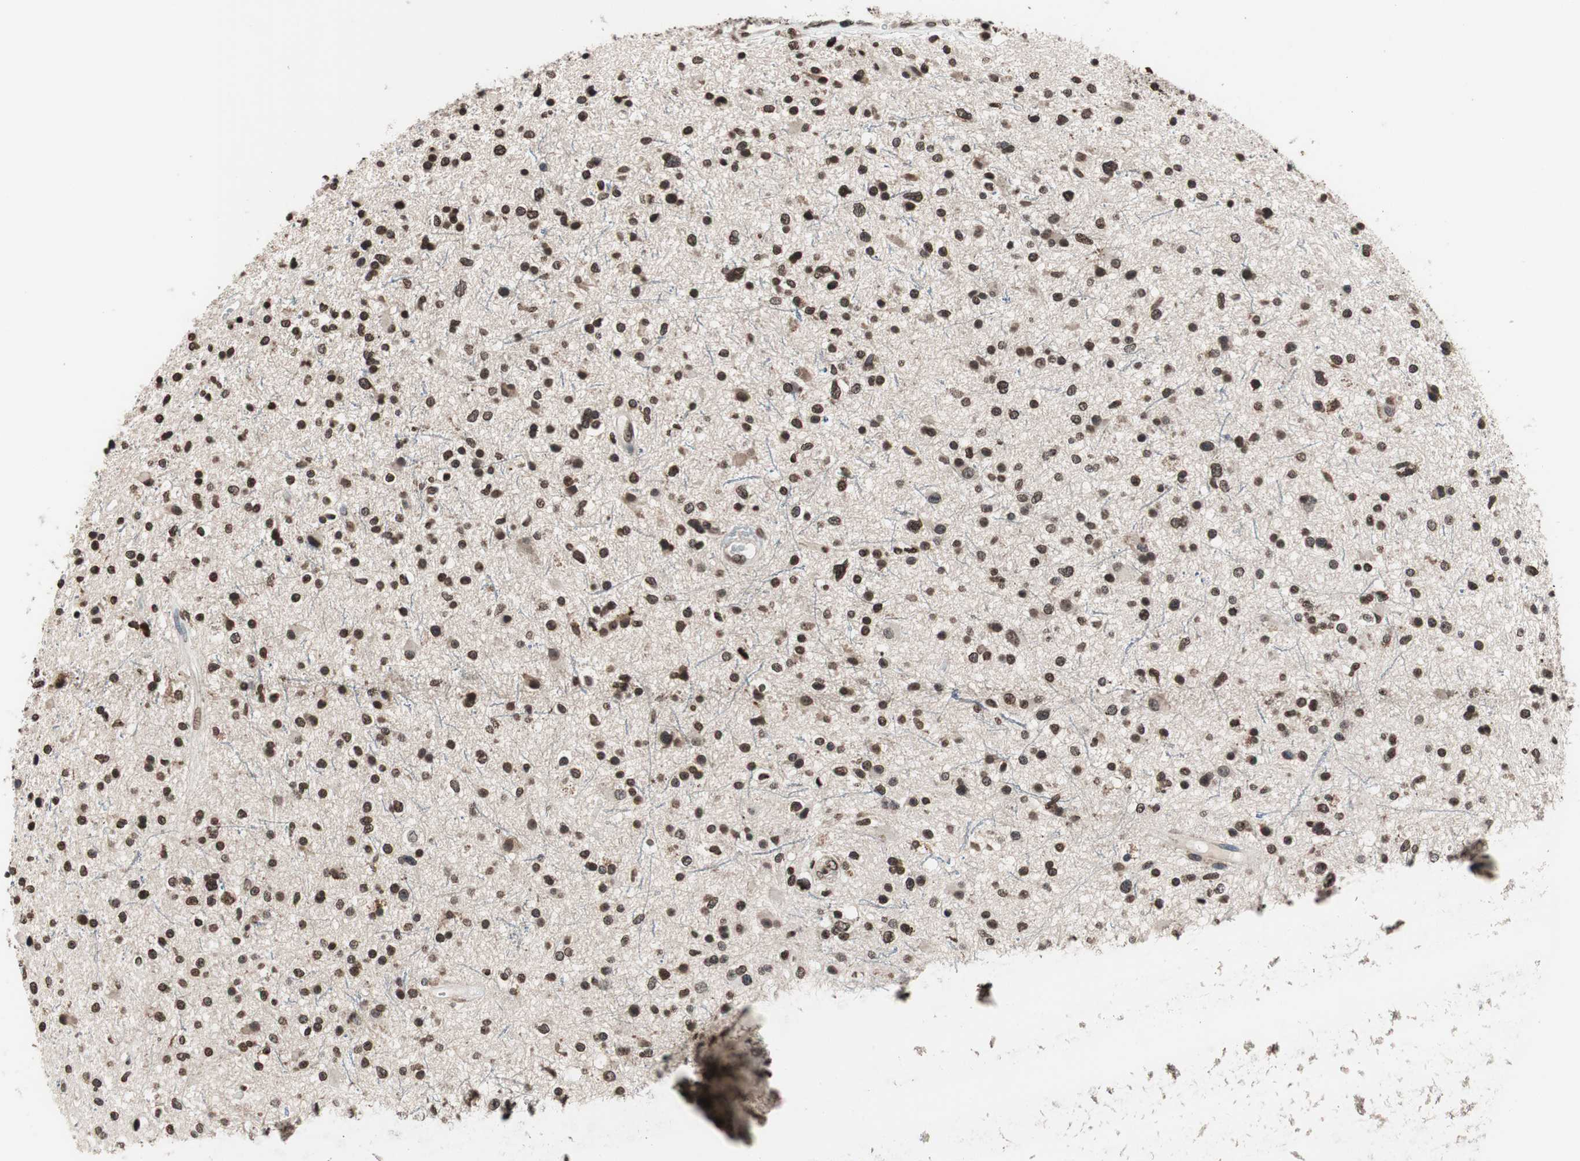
{"staining": {"intensity": "strong", "quantity": ">75%", "location": "nuclear"}, "tissue": "glioma", "cell_type": "Tumor cells", "image_type": "cancer", "snomed": [{"axis": "morphology", "description": "Glioma, malignant, High grade"}, {"axis": "topography", "description": "Brain"}], "caption": "Protein analysis of glioma tissue reveals strong nuclear positivity in about >75% of tumor cells.", "gene": "RFC1", "patient": {"sex": "male", "age": 33}}